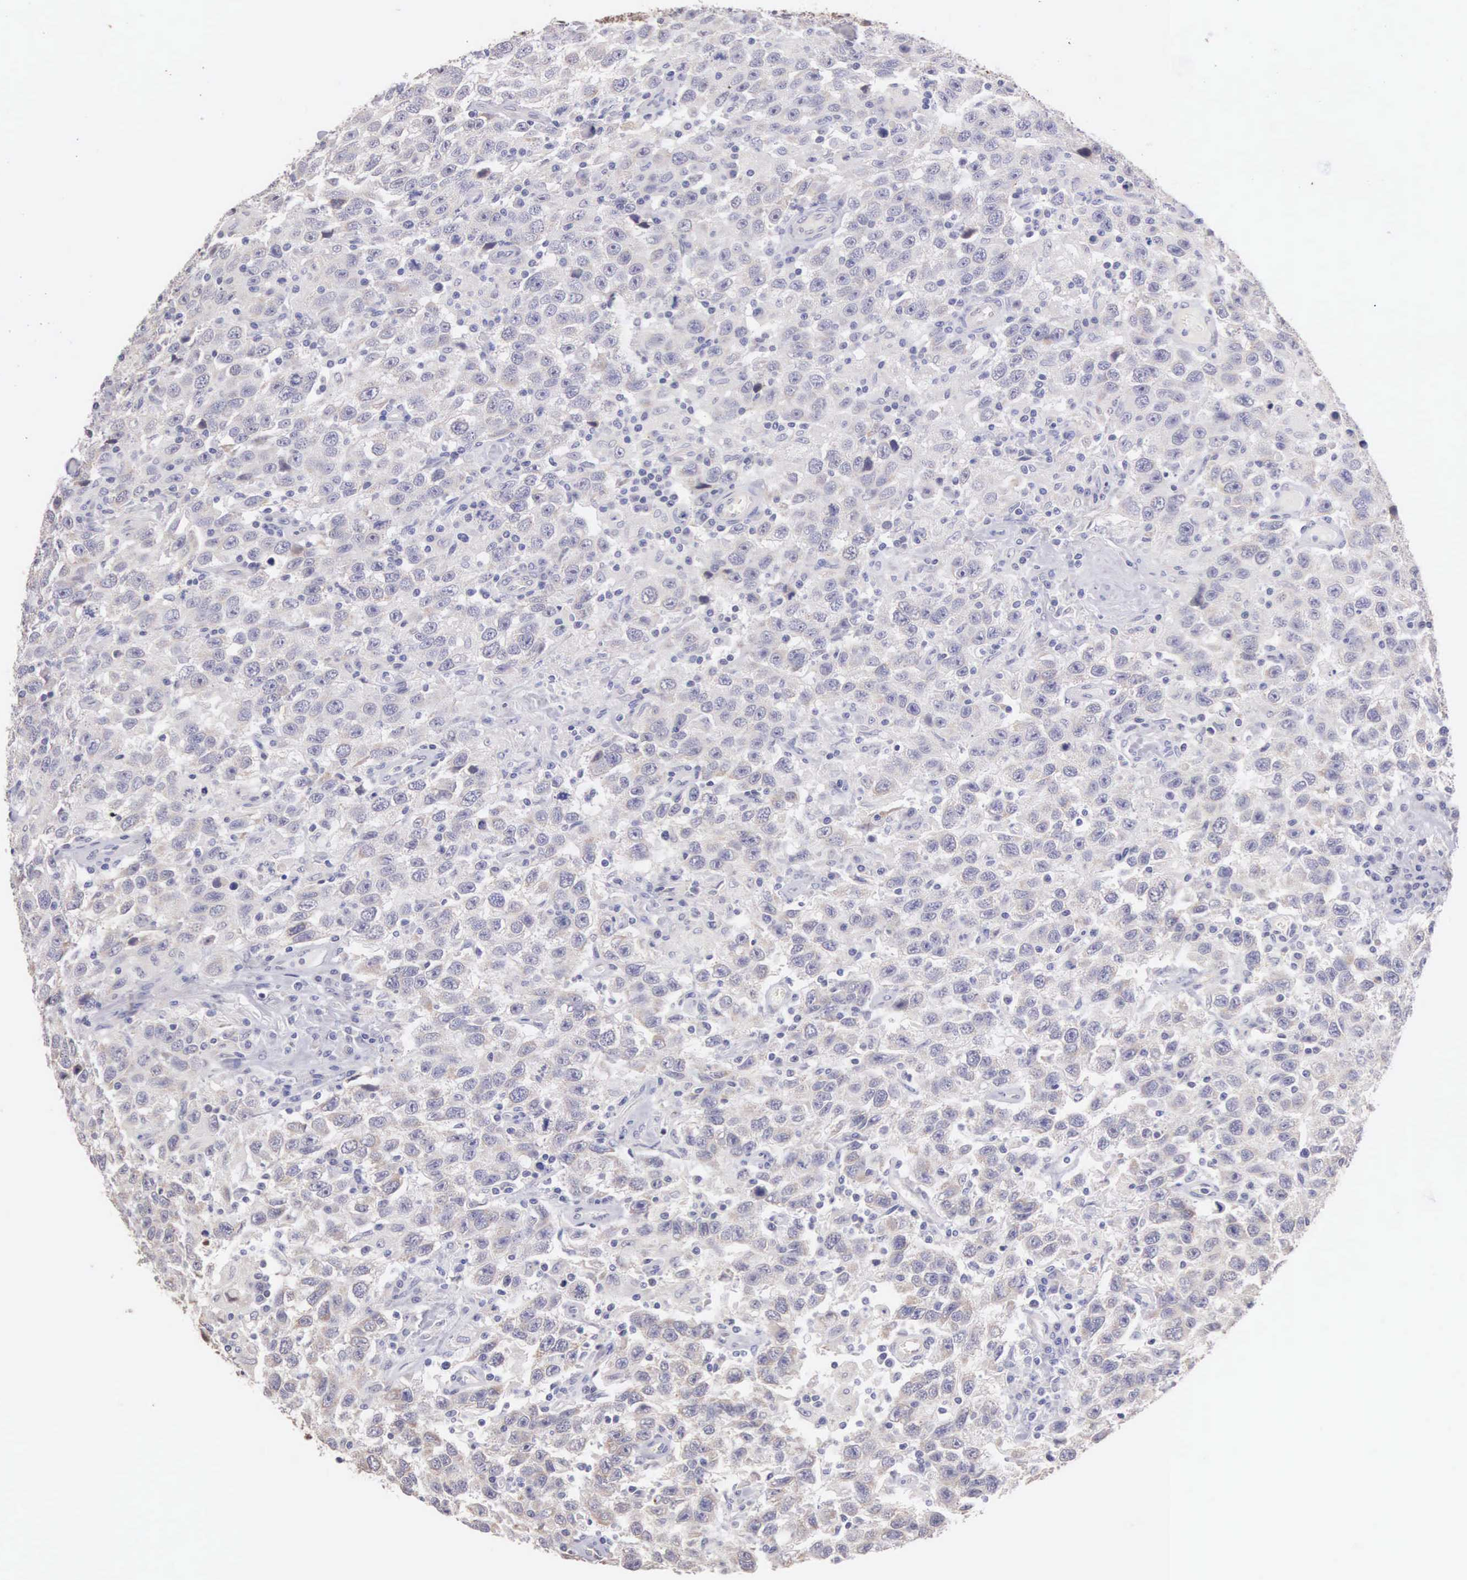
{"staining": {"intensity": "negative", "quantity": "none", "location": "none"}, "tissue": "testis cancer", "cell_type": "Tumor cells", "image_type": "cancer", "snomed": [{"axis": "morphology", "description": "Seminoma, NOS"}, {"axis": "topography", "description": "Testis"}], "caption": "An immunohistochemistry (IHC) photomicrograph of testis cancer (seminoma) is shown. There is no staining in tumor cells of testis cancer (seminoma).", "gene": "PIR", "patient": {"sex": "male", "age": 41}}